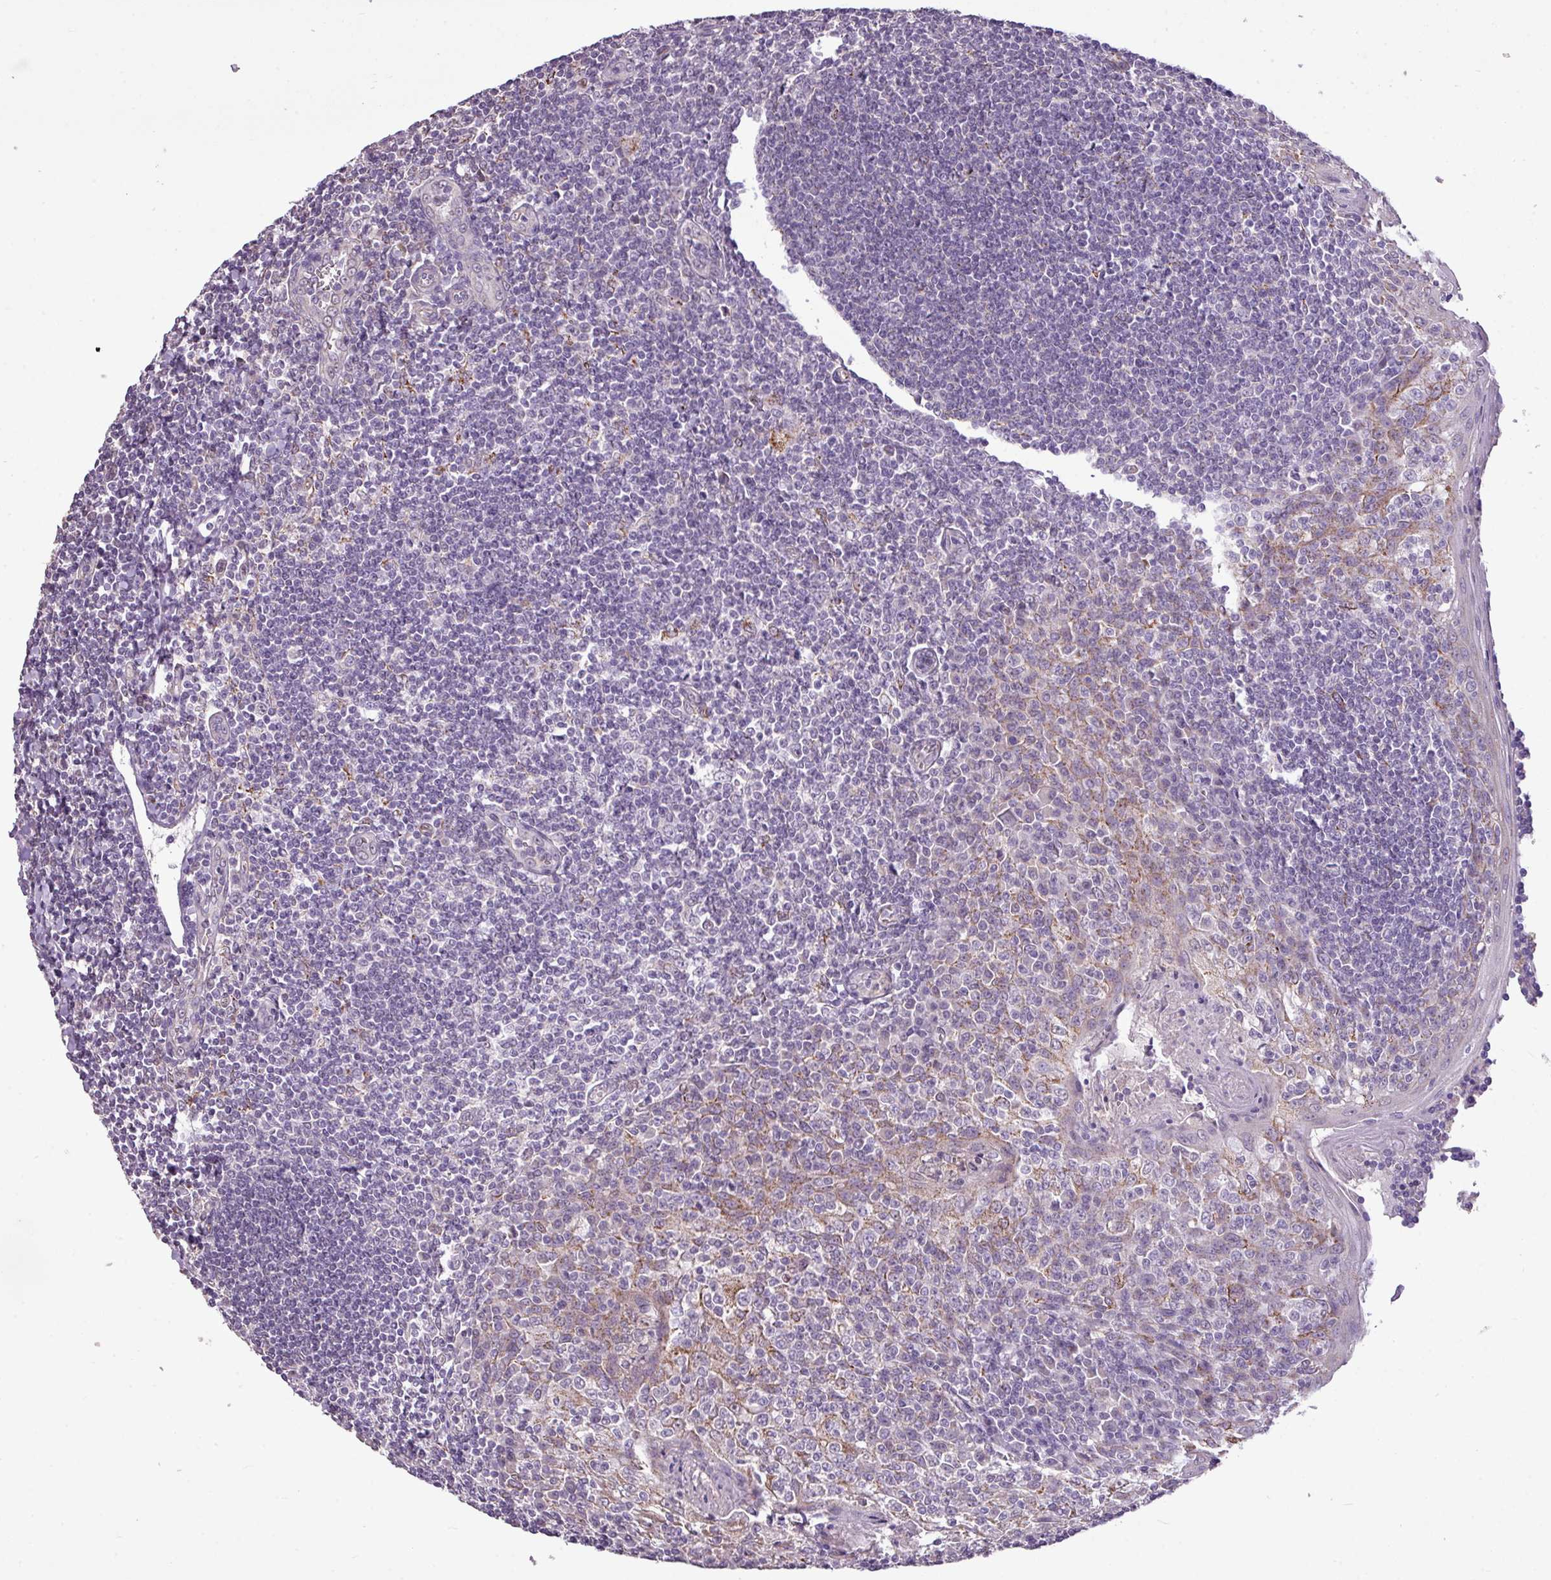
{"staining": {"intensity": "weak", "quantity": "<25%", "location": "cytoplasmic/membranous"}, "tissue": "tonsil", "cell_type": "Germinal center cells", "image_type": "normal", "snomed": [{"axis": "morphology", "description": "Normal tissue, NOS"}, {"axis": "topography", "description": "Tonsil"}], "caption": "Germinal center cells show no significant protein positivity in benign tonsil.", "gene": "ALDH2", "patient": {"sex": "male", "age": 27}}